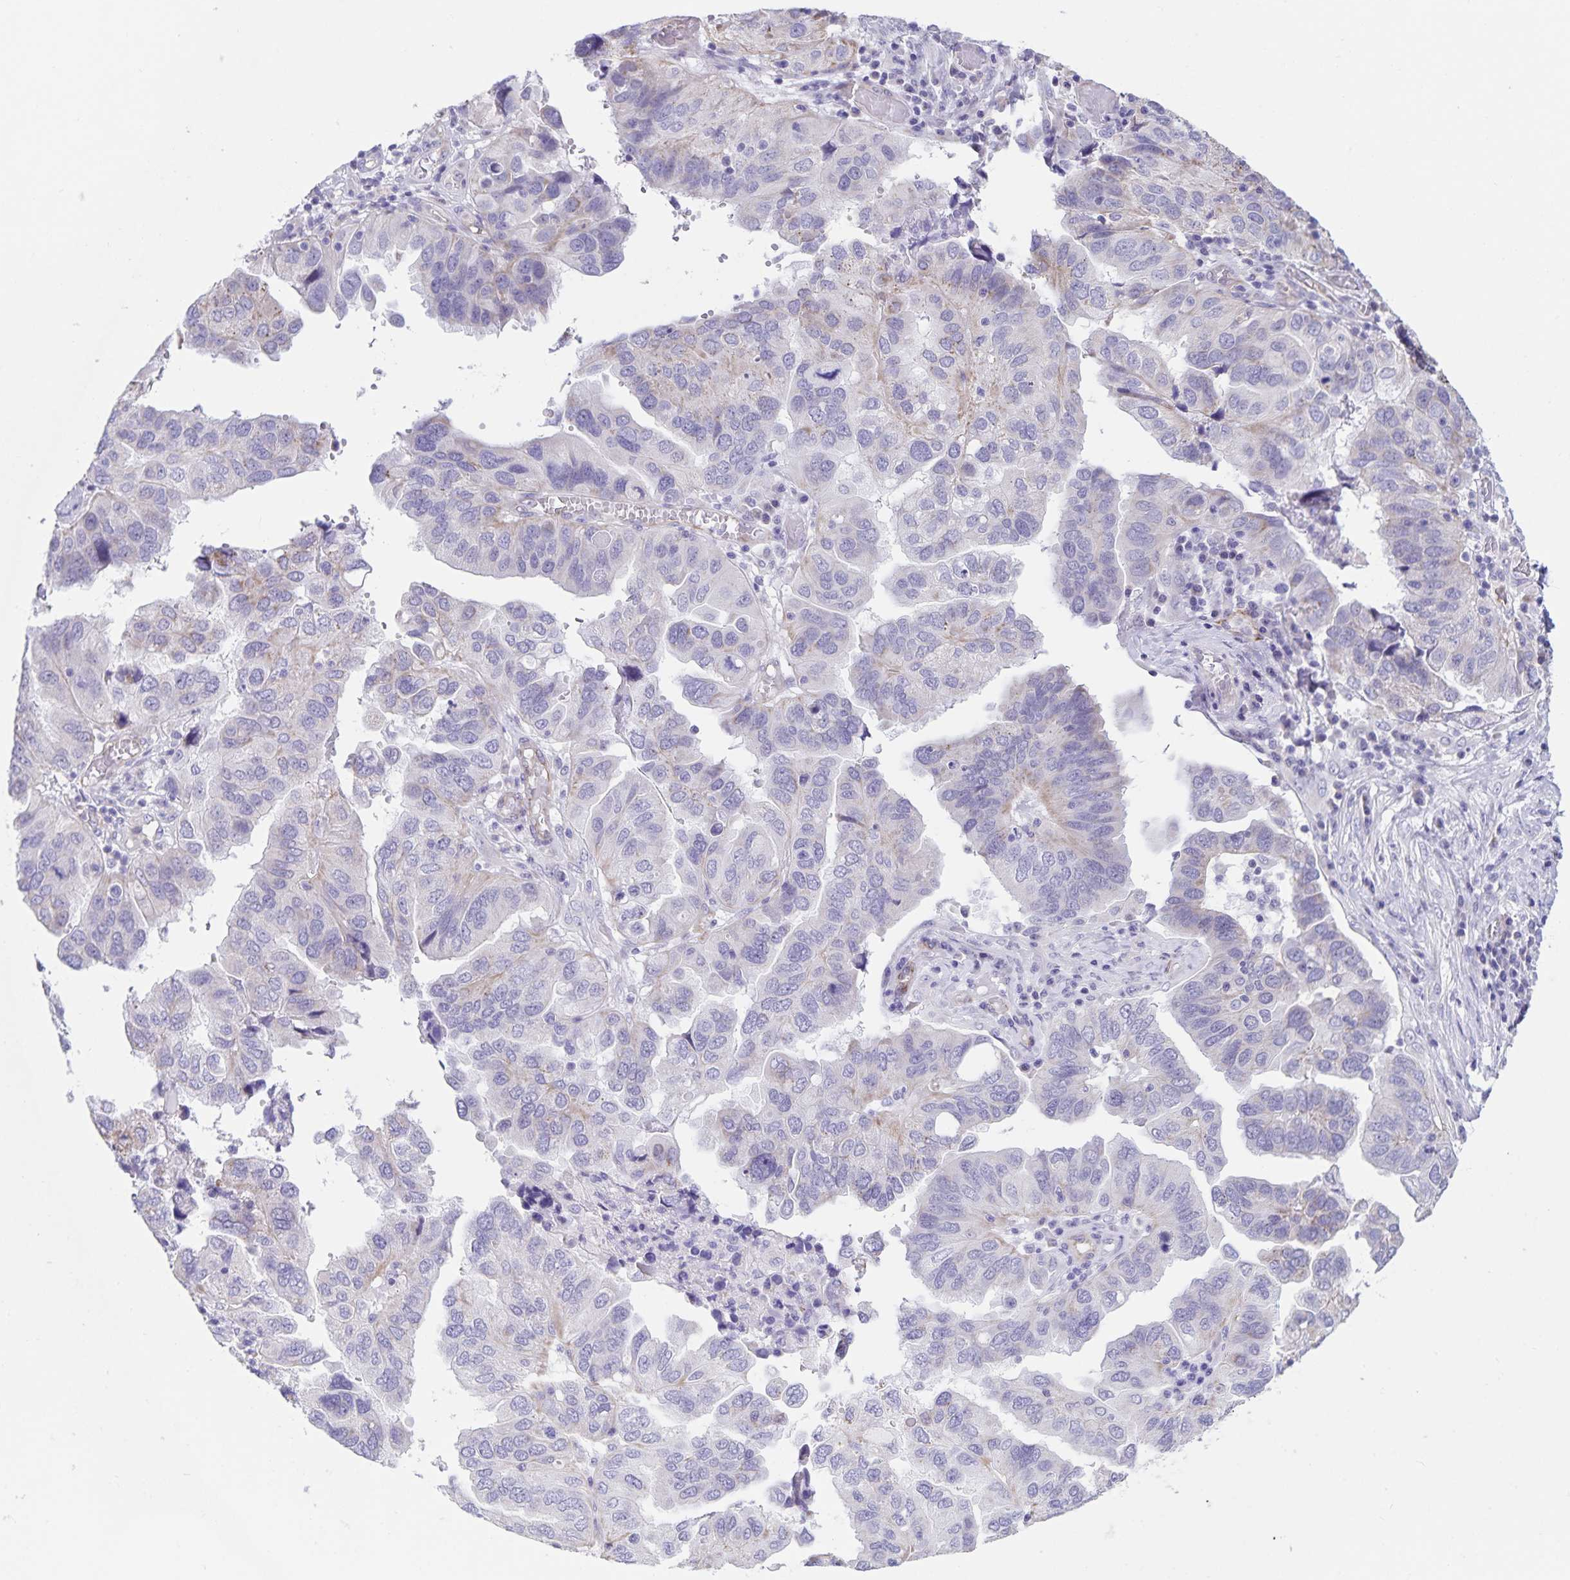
{"staining": {"intensity": "negative", "quantity": "none", "location": "none"}, "tissue": "ovarian cancer", "cell_type": "Tumor cells", "image_type": "cancer", "snomed": [{"axis": "morphology", "description": "Cystadenocarcinoma, serous, NOS"}, {"axis": "topography", "description": "Ovary"}], "caption": "A micrograph of serous cystadenocarcinoma (ovarian) stained for a protein demonstrates no brown staining in tumor cells.", "gene": "SYNM", "patient": {"sex": "female", "age": 79}}